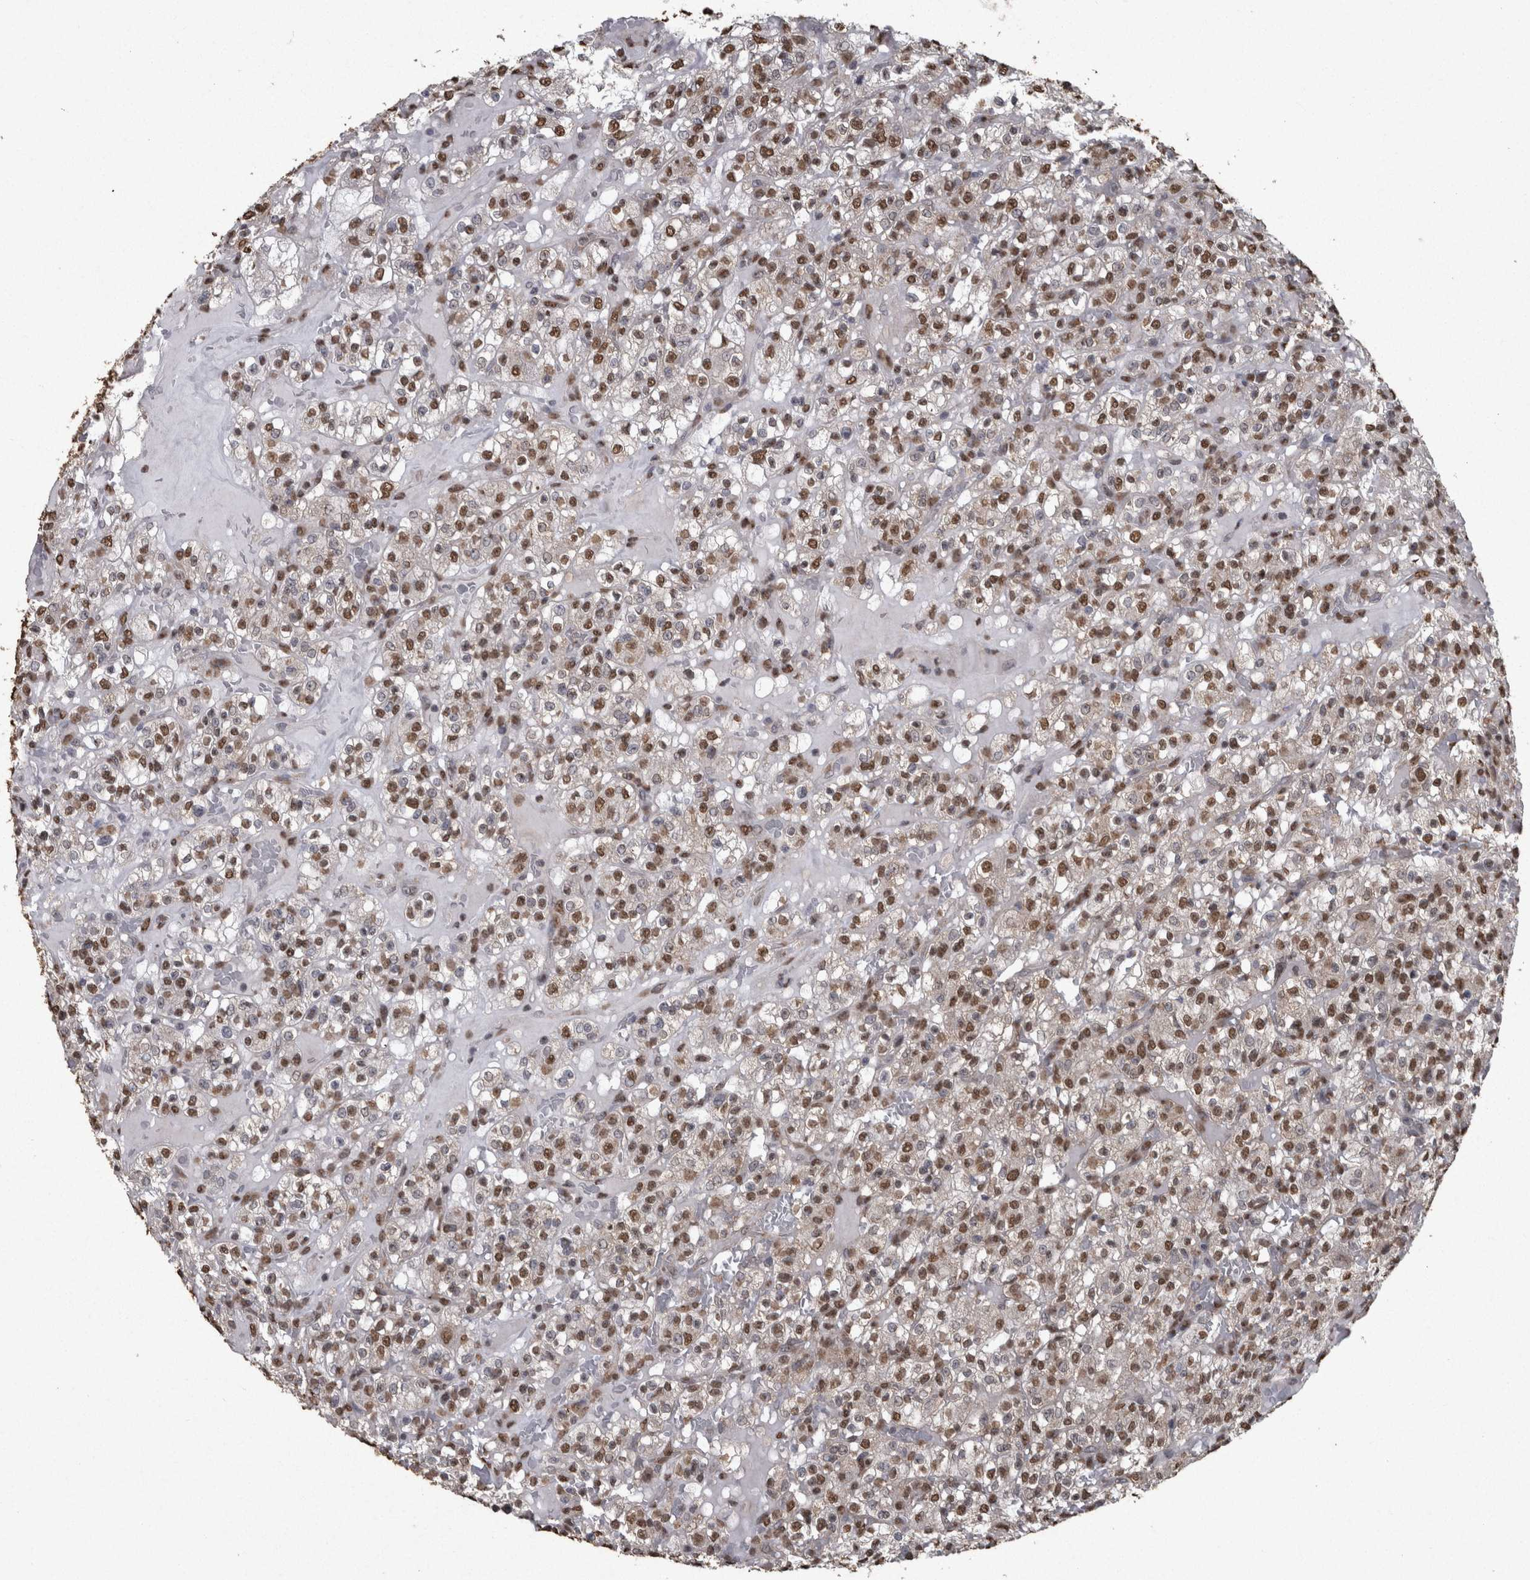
{"staining": {"intensity": "moderate", "quantity": ">75%", "location": "nuclear"}, "tissue": "renal cancer", "cell_type": "Tumor cells", "image_type": "cancer", "snomed": [{"axis": "morphology", "description": "Normal tissue, NOS"}, {"axis": "morphology", "description": "Adenocarcinoma, NOS"}, {"axis": "topography", "description": "Kidney"}], "caption": "The micrograph reveals immunohistochemical staining of renal cancer. There is moderate nuclear staining is identified in about >75% of tumor cells.", "gene": "SMAD7", "patient": {"sex": "female", "age": 72}}